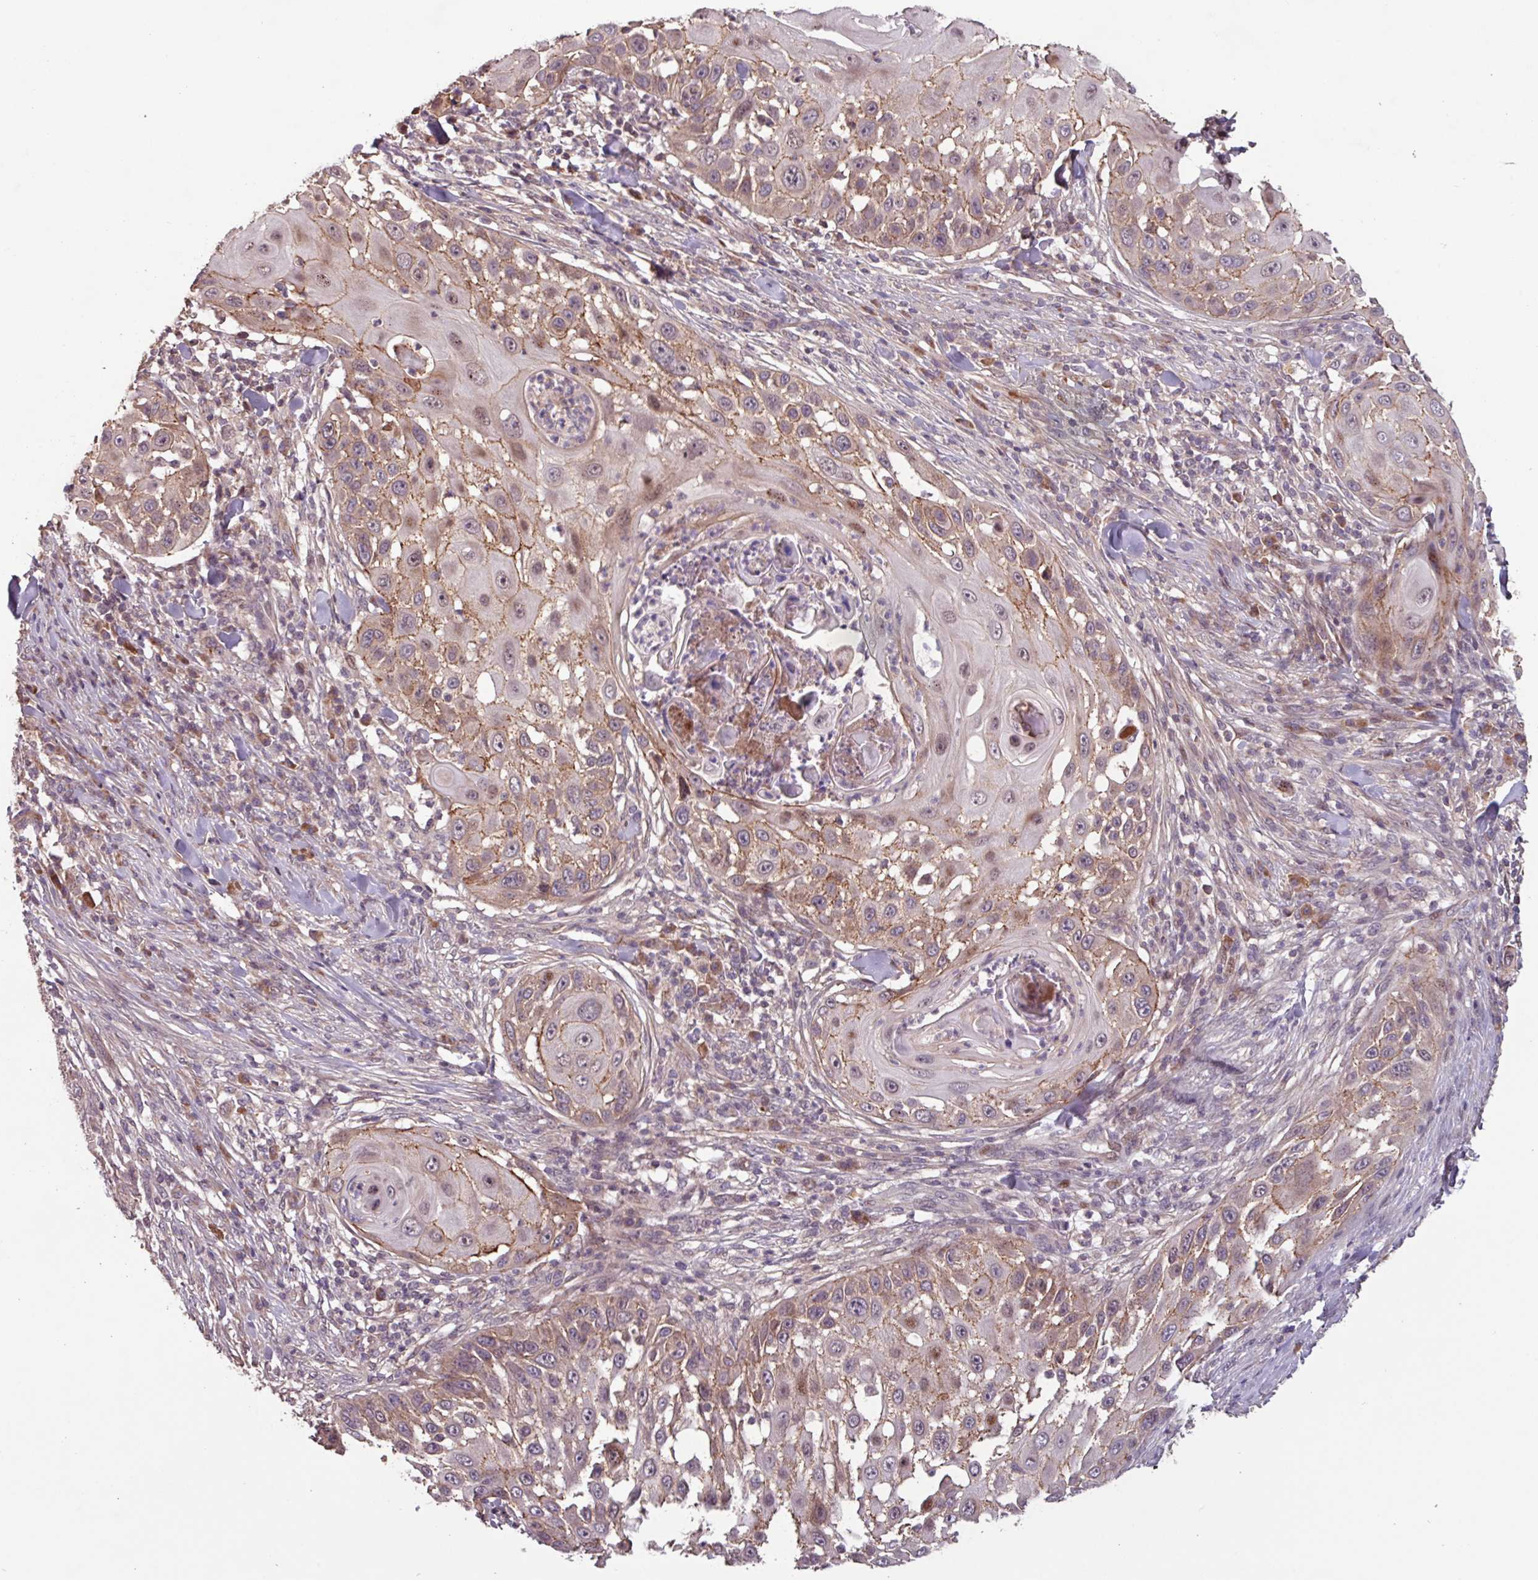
{"staining": {"intensity": "moderate", "quantity": "<25%", "location": "cytoplasmic/membranous"}, "tissue": "skin cancer", "cell_type": "Tumor cells", "image_type": "cancer", "snomed": [{"axis": "morphology", "description": "Squamous cell carcinoma, NOS"}, {"axis": "topography", "description": "Skin"}], "caption": "Immunohistochemical staining of skin squamous cell carcinoma shows moderate cytoplasmic/membranous protein positivity in approximately <25% of tumor cells.", "gene": "TMEM88", "patient": {"sex": "female", "age": 44}}